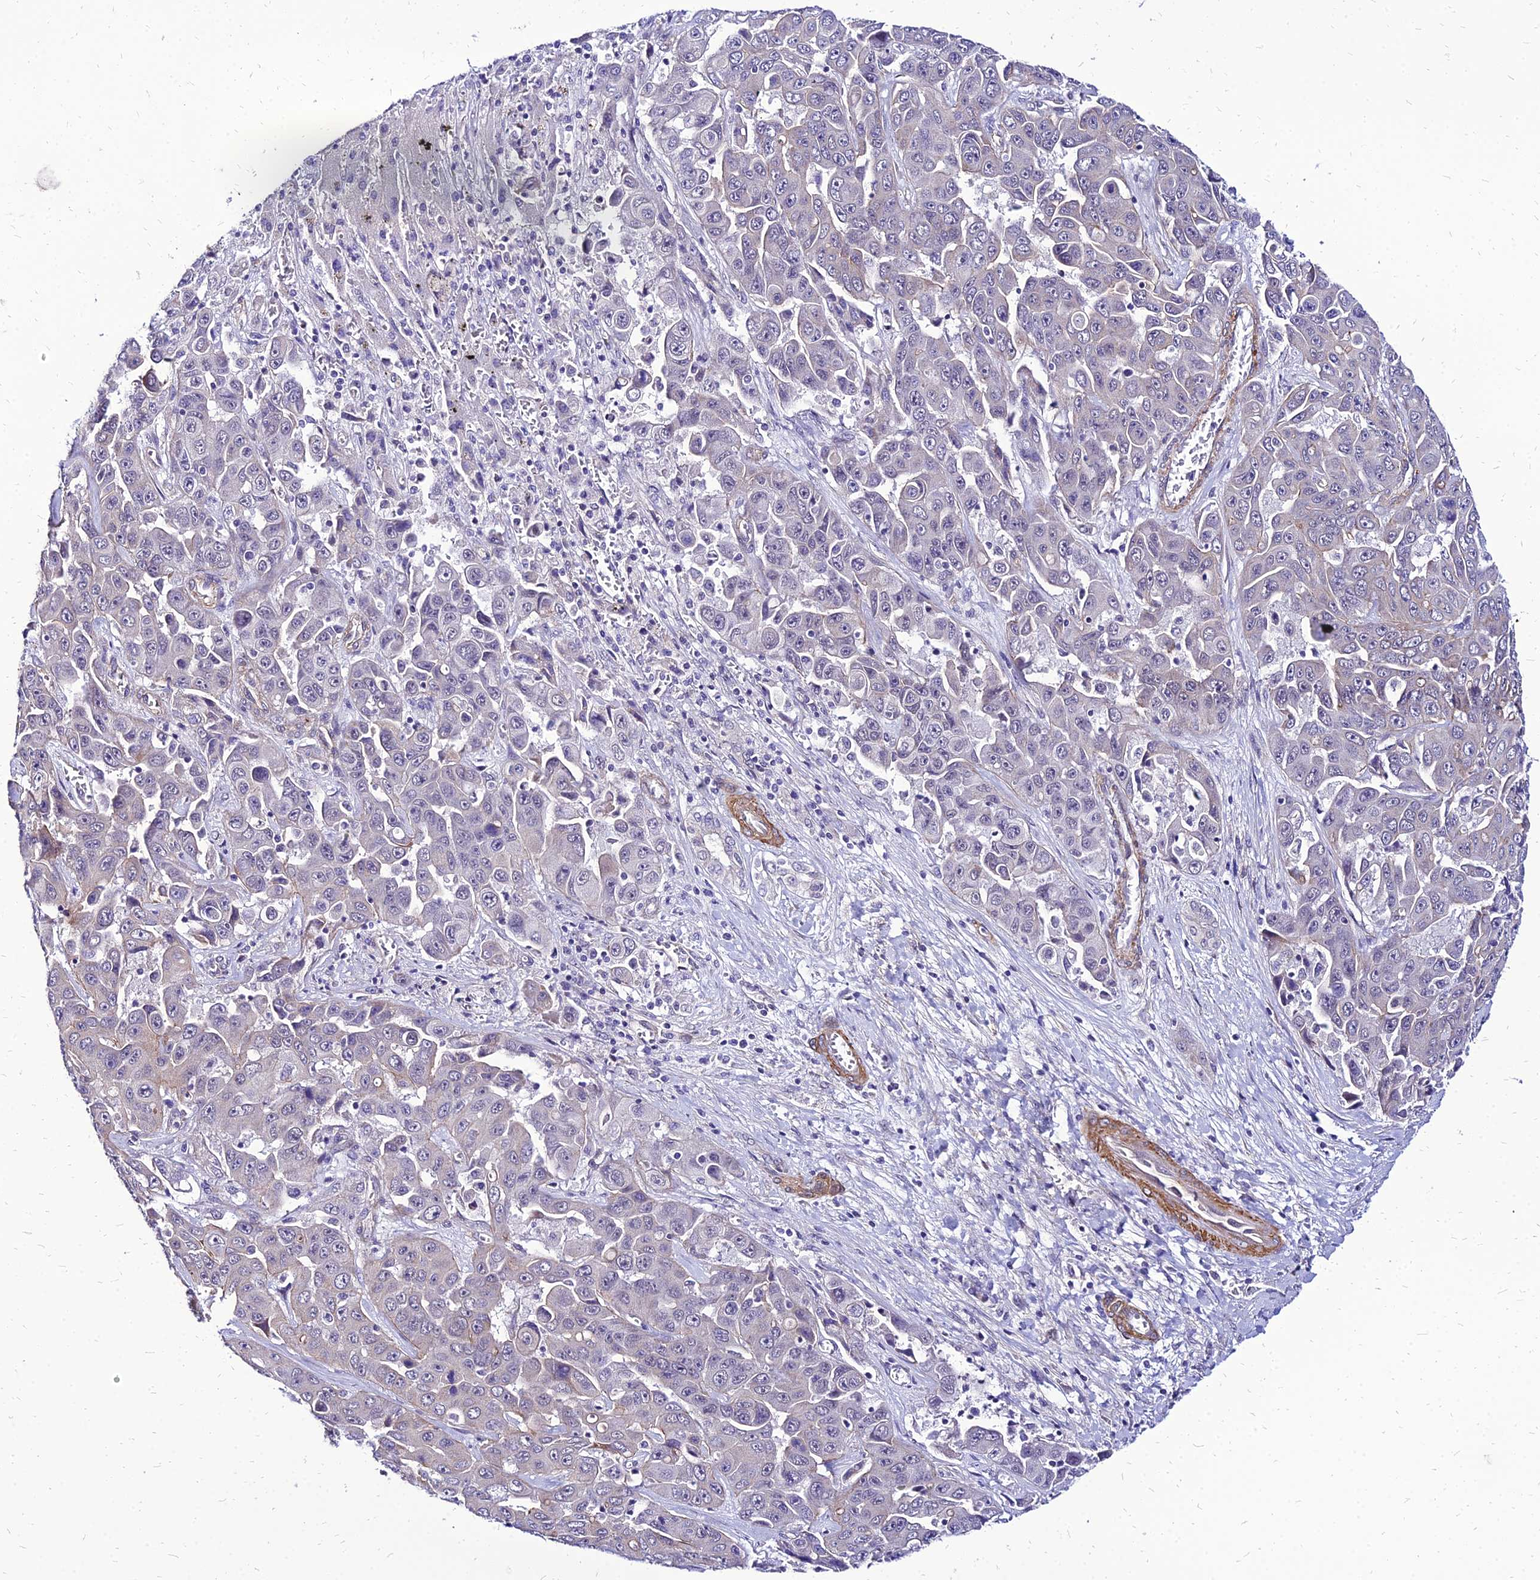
{"staining": {"intensity": "negative", "quantity": "none", "location": "none"}, "tissue": "liver cancer", "cell_type": "Tumor cells", "image_type": "cancer", "snomed": [{"axis": "morphology", "description": "Cholangiocarcinoma"}, {"axis": "topography", "description": "Liver"}], "caption": "Protein analysis of liver cancer (cholangiocarcinoma) displays no significant positivity in tumor cells.", "gene": "YEATS2", "patient": {"sex": "female", "age": 52}}